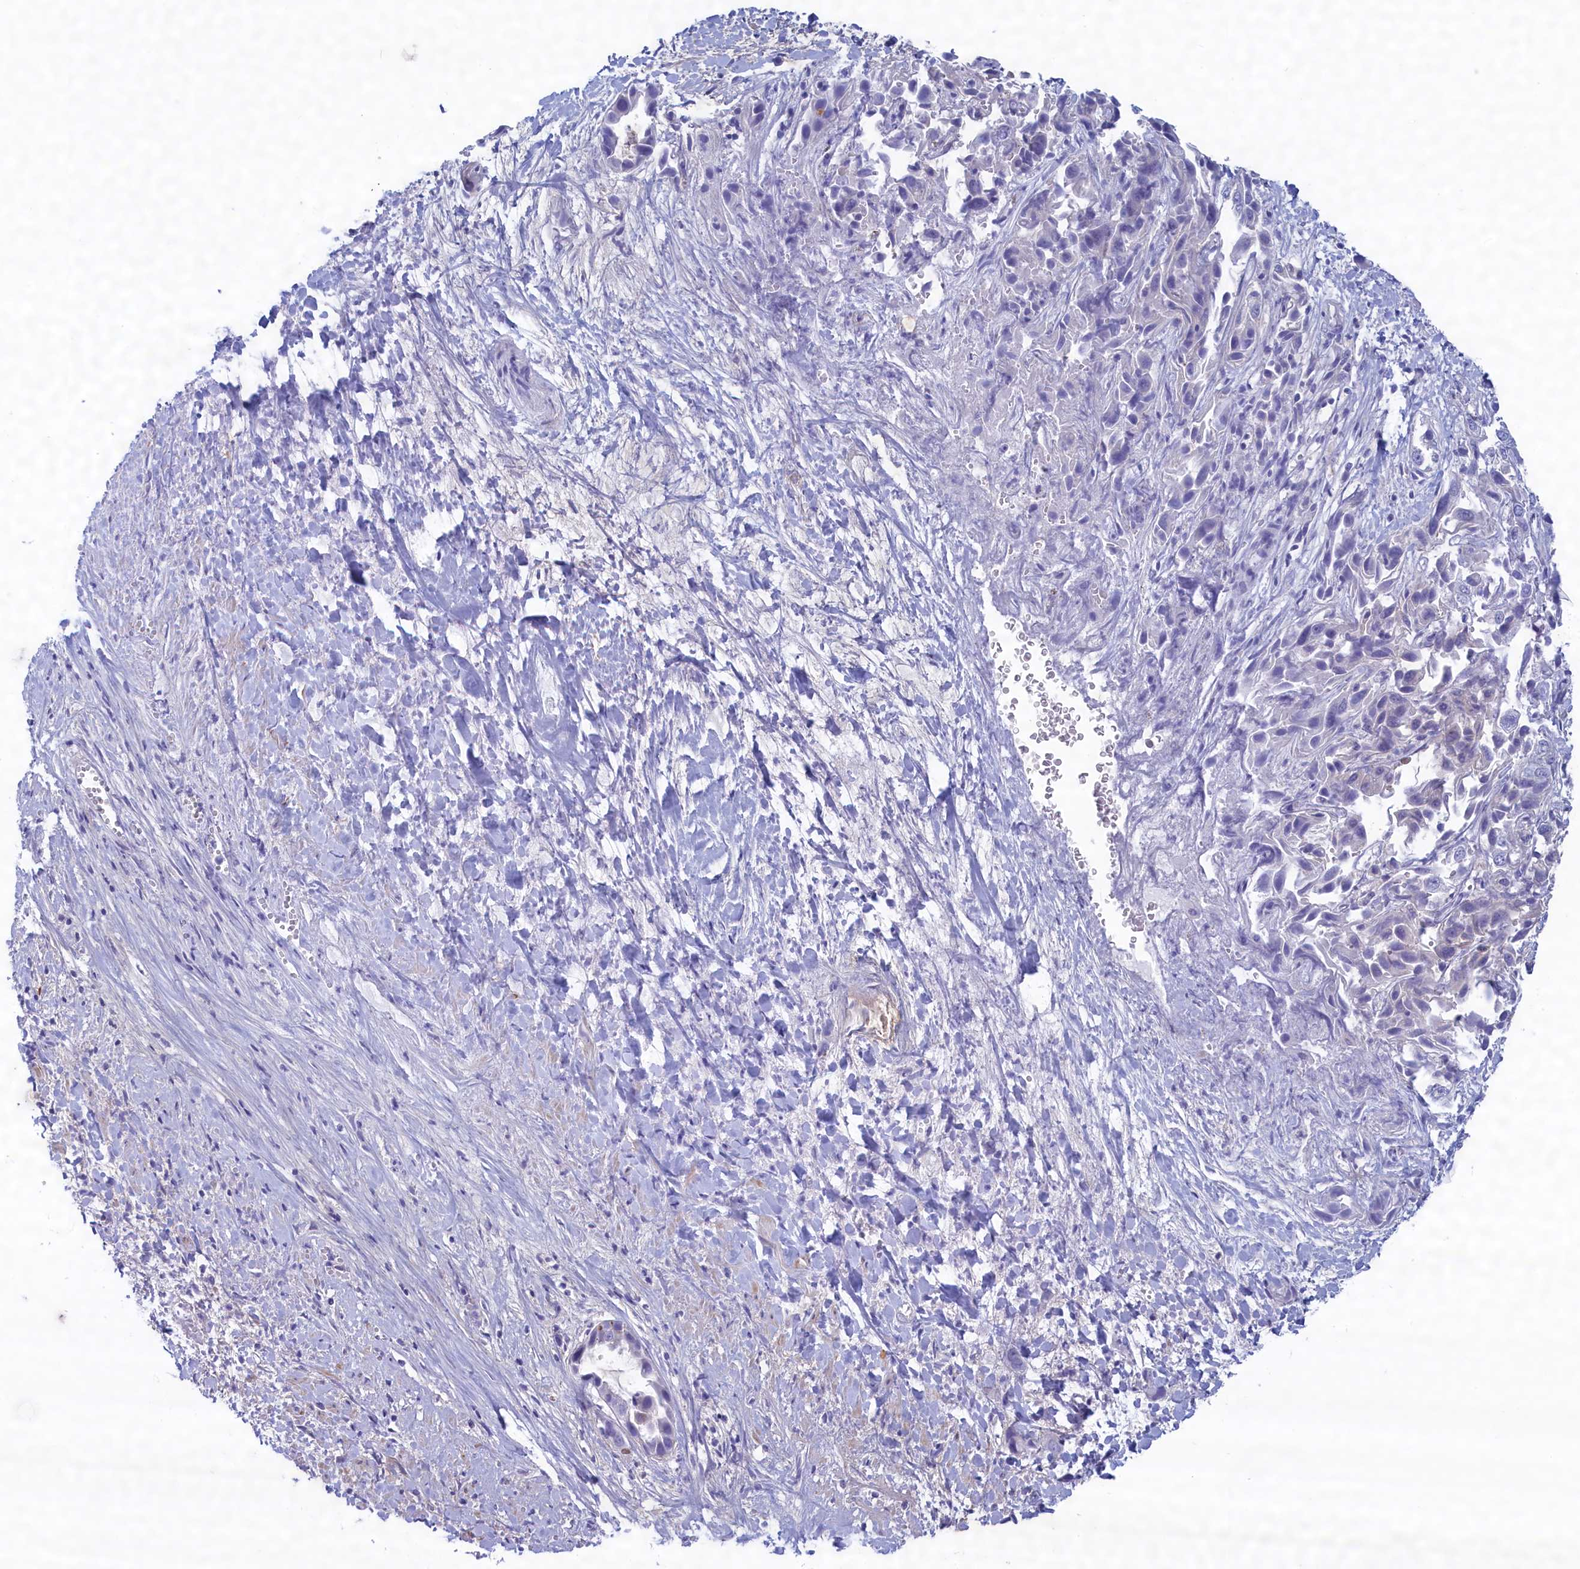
{"staining": {"intensity": "negative", "quantity": "none", "location": "none"}, "tissue": "liver cancer", "cell_type": "Tumor cells", "image_type": "cancer", "snomed": [{"axis": "morphology", "description": "Cholangiocarcinoma"}, {"axis": "topography", "description": "Liver"}], "caption": "A histopathology image of human liver cholangiocarcinoma is negative for staining in tumor cells. Nuclei are stained in blue.", "gene": "MPV17L2", "patient": {"sex": "female", "age": 52}}